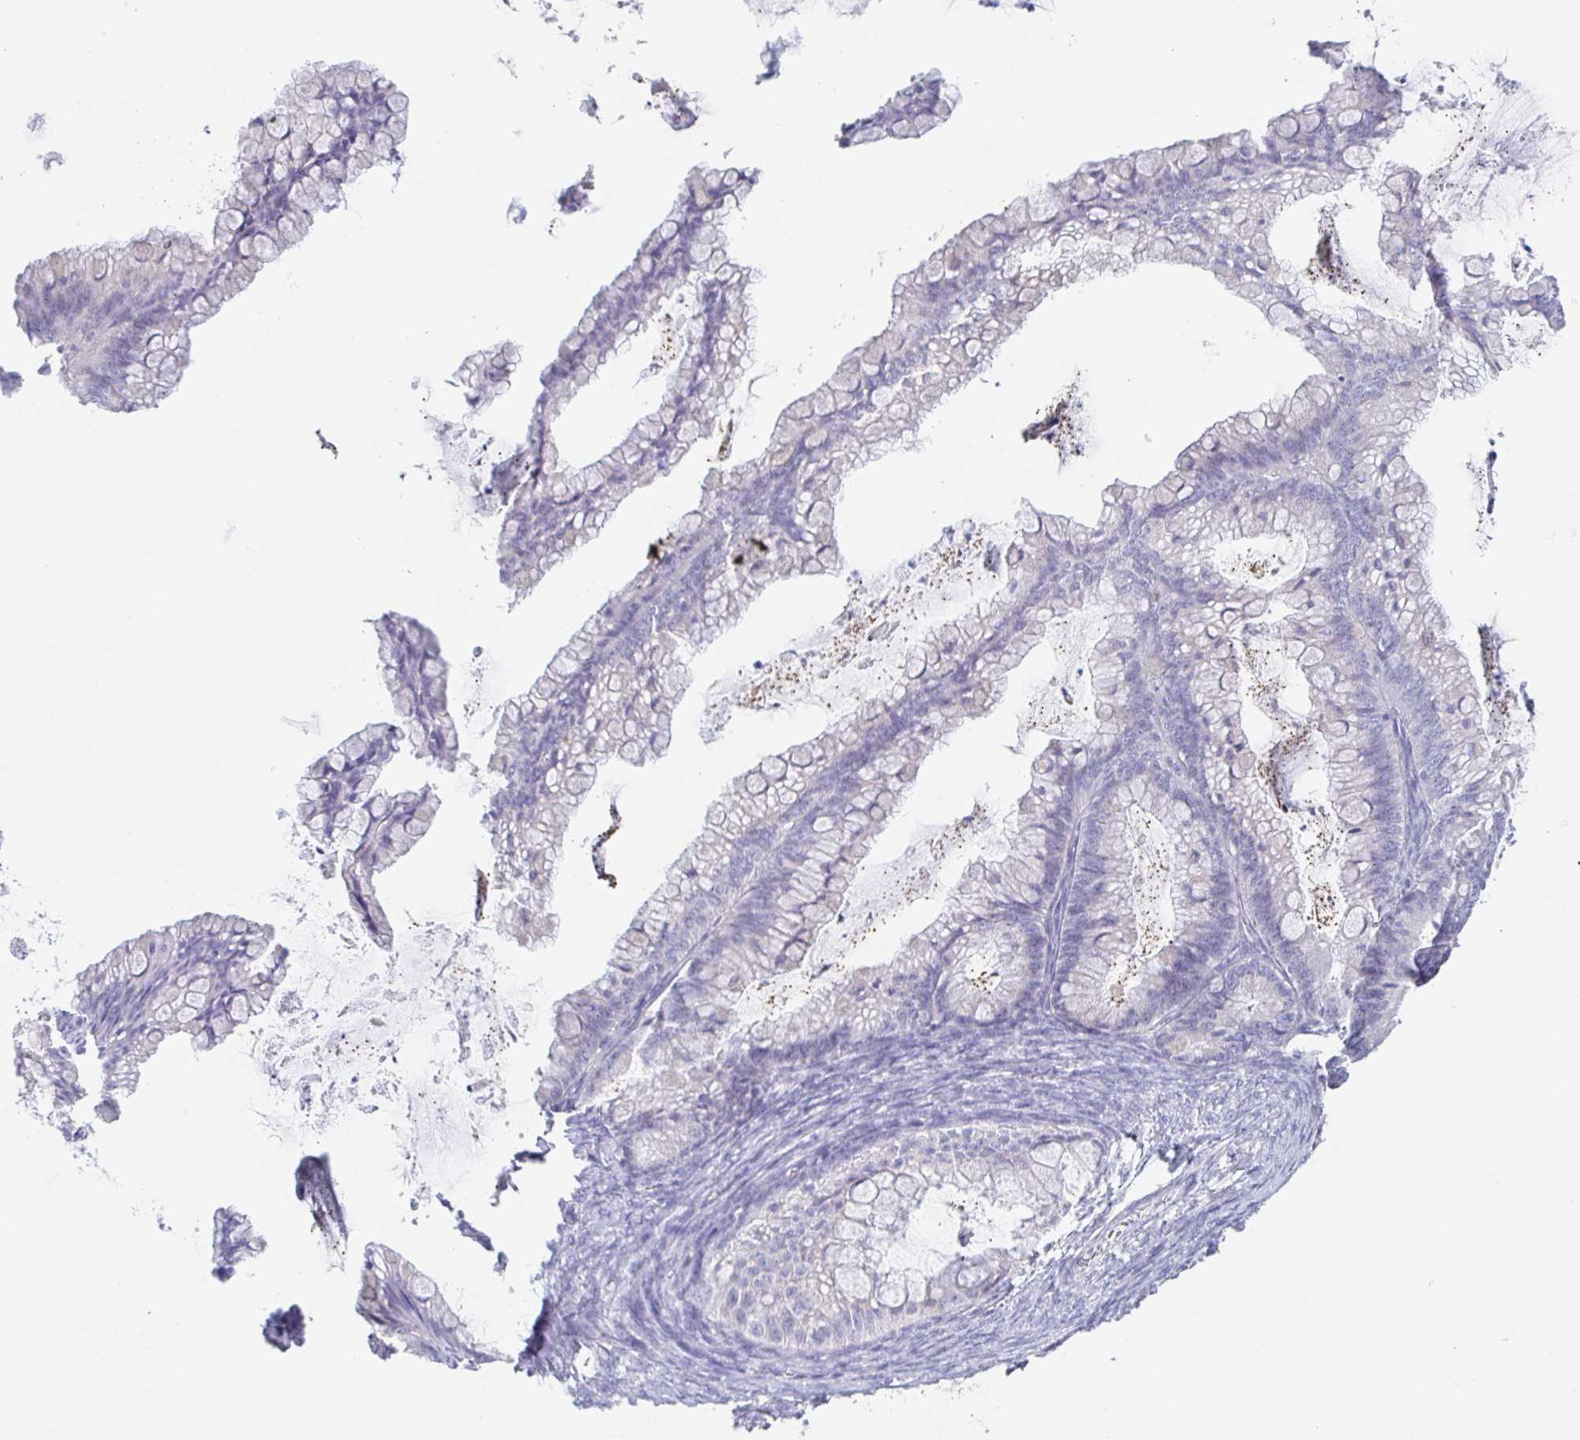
{"staining": {"intensity": "negative", "quantity": "none", "location": "none"}, "tissue": "ovarian cancer", "cell_type": "Tumor cells", "image_type": "cancer", "snomed": [{"axis": "morphology", "description": "Cystadenocarcinoma, mucinous, NOS"}, {"axis": "topography", "description": "Ovary"}], "caption": "The histopathology image exhibits no significant positivity in tumor cells of mucinous cystadenocarcinoma (ovarian).", "gene": "SIAH3", "patient": {"sex": "female", "age": 35}}